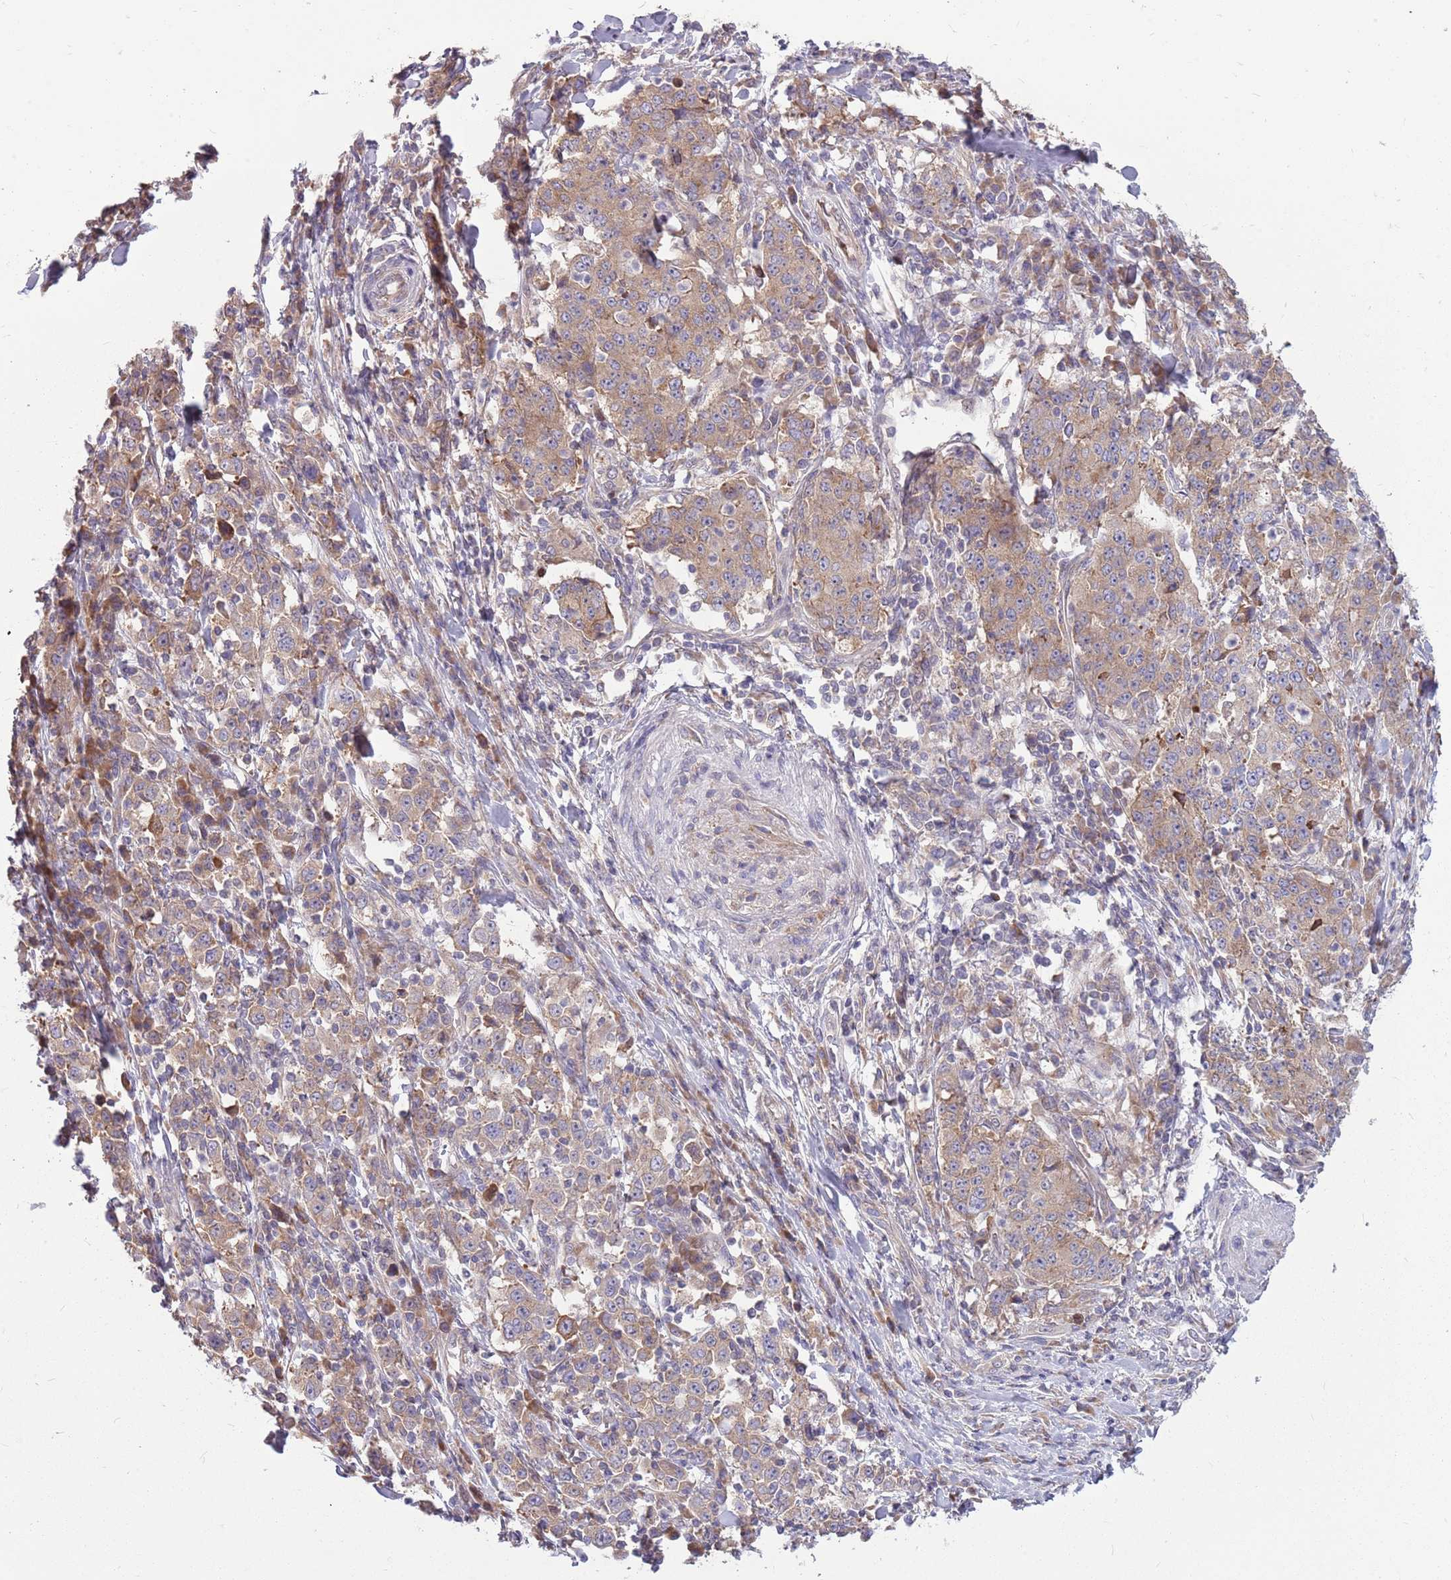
{"staining": {"intensity": "weak", "quantity": ">75%", "location": "cytoplasmic/membranous"}, "tissue": "stomach cancer", "cell_type": "Tumor cells", "image_type": "cancer", "snomed": [{"axis": "morphology", "description": "Normal tissue, NOS"}, {"axis": "morphology", "description": "Adenocarcinoma, NOS"}, {"axis": "topography", "description": "Stomach, upper"}, {"axis": "topography", "description": "Stomach"}], "caption": "Stomach adenocarcinoma stained for a protein (brown) displays weak cytoplasmic/membranous positive staining in approximately >75% of tumor cells.", "gene": "PPP1R27", "patient": {"sex": "male", "age": 59}}